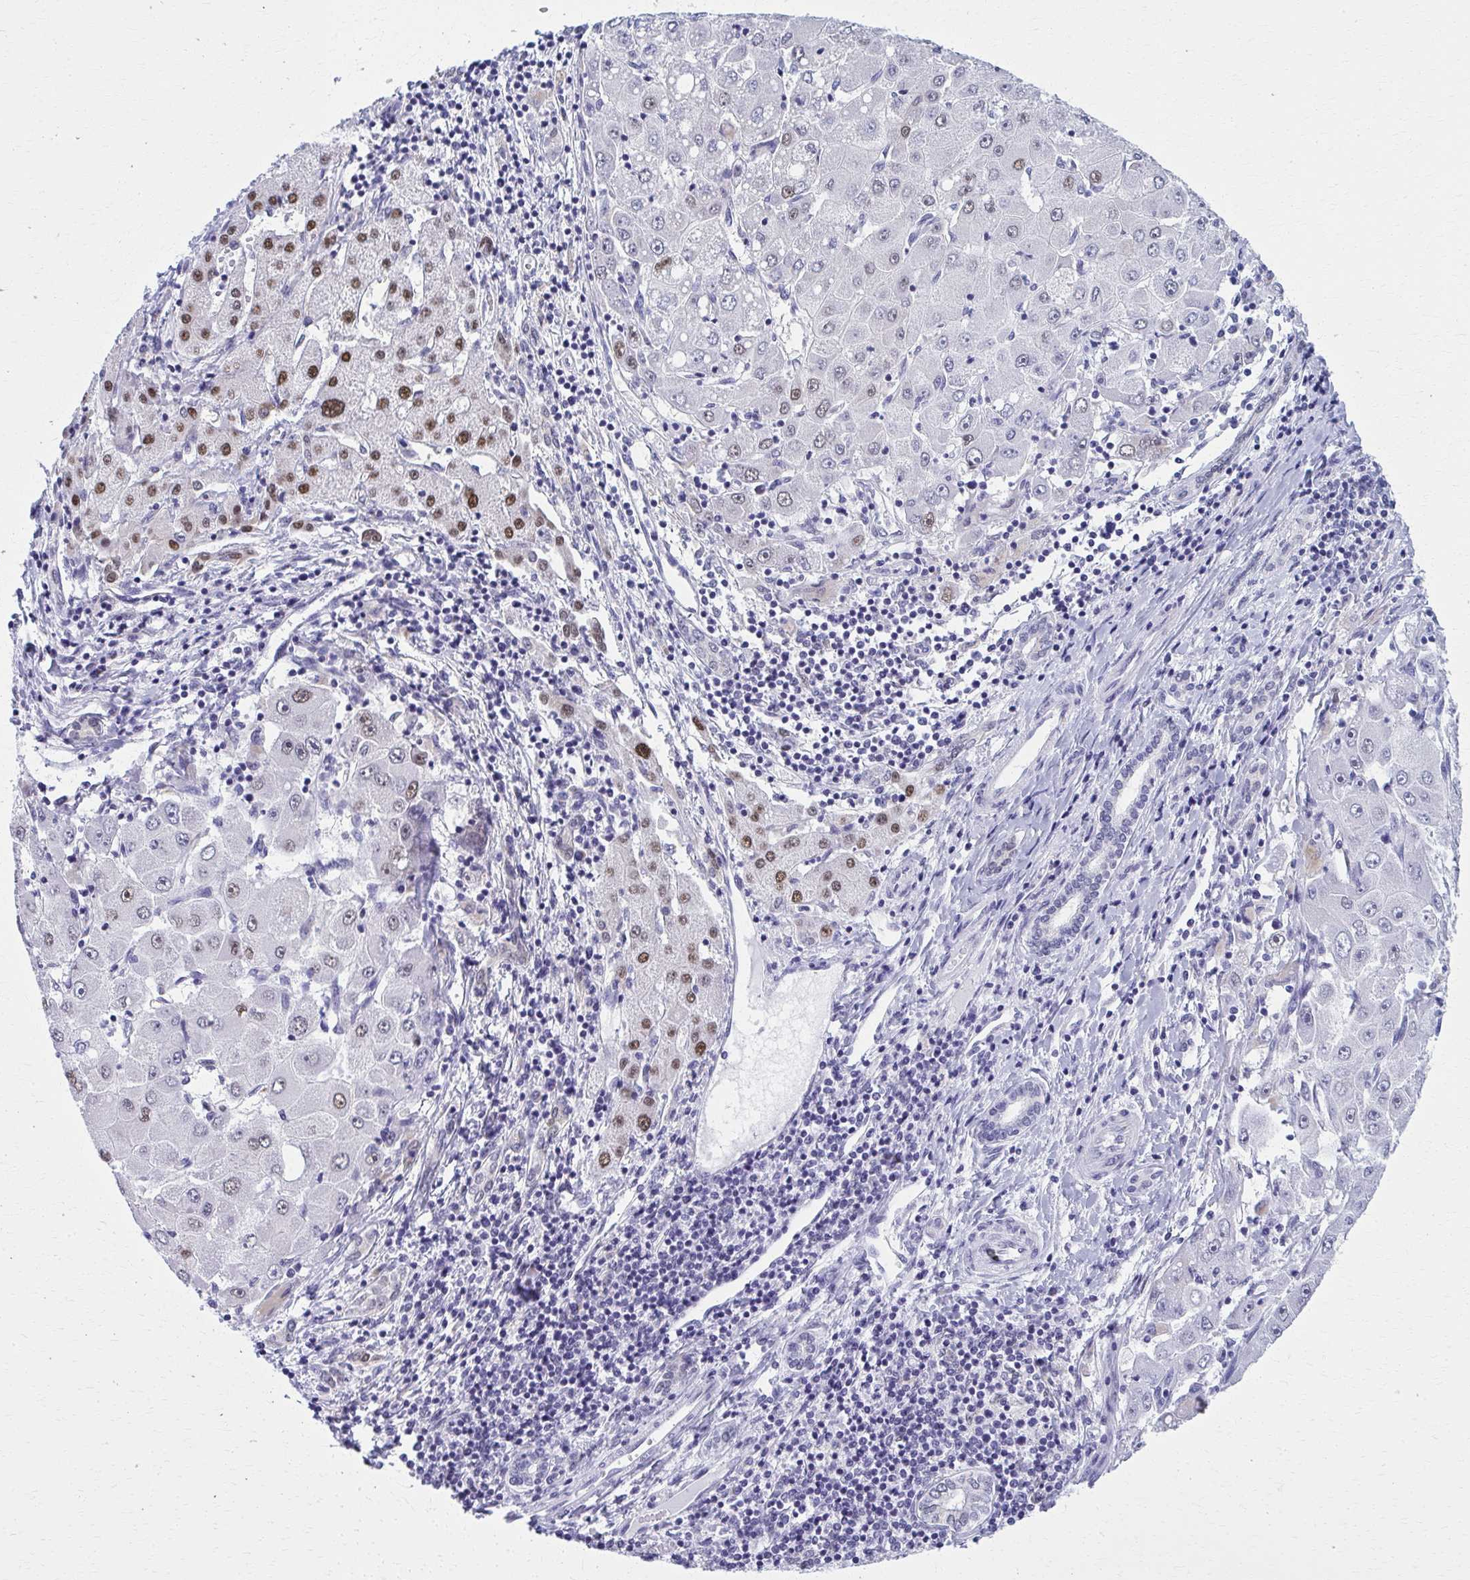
{"staining": {"intensity": "moderate", "quantity": "25%-75%", "location": "nuclear"}, "tissue": "liver cancer", "cell_type": "Tumor cells", "image_type": "cancer", "snomed": [{"axis": "morphology", "description": "Carcinoma, Hepatocellular, NOS"}, {"axis": "topography", "description": "Liver"}], "caption": "A medium amount of moderate nuclear staining is identified in about 25%-75% of tumor cells in hepatocellular carcinoma (liver) tissue. (DAB IHC with brightfield microscopy, high magnification).", "gene": "SCLY", "patient": {"sex": "male", "age": 40}}